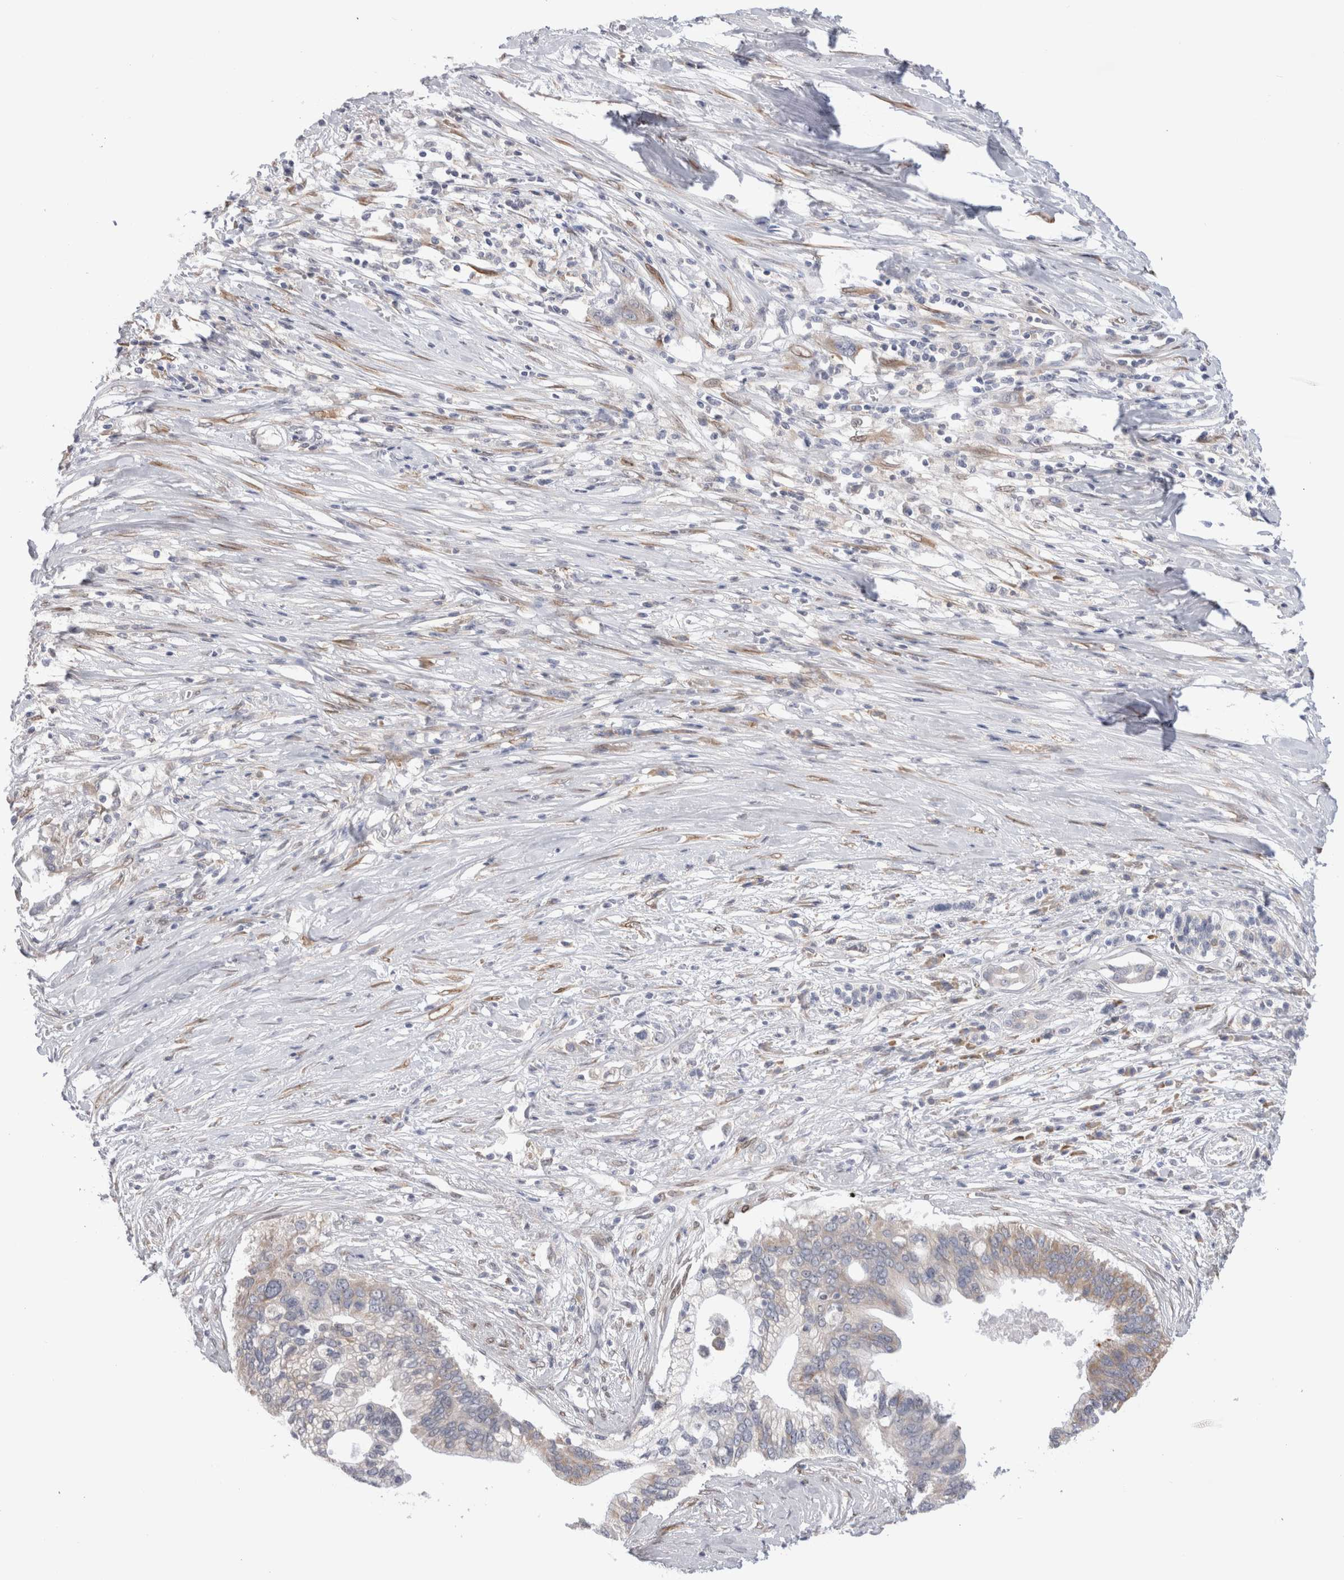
{"staining": {"intensity": "weak", "quantity": "<25%", "location": "cytoplasmic/membranous"}, "tissue": "pancreatic cancer", "cell_type": "Tumor cells", "image_type": "cancer", "snomed": [{"axis": "morphology", "description": "Normal tissue, NOS"}, {"axis": "morphology", "description": "Adenocarcinoma, NOS"}, {"axis": "topography", "description": "Pancreas"}, {"axis": "topography", "description": "Peripheral nerve tissue"}], "caption": "A high-resolution image shows immunohistochemistry staining of pancreatic cancer, which demonstrates no significant staining in tumor cells. (Immunohistochemistry (ihc), brightfield microscopy, high magnification).", "gene": "VCPIP1", "patient": {"sex": "male", "age": 59}}